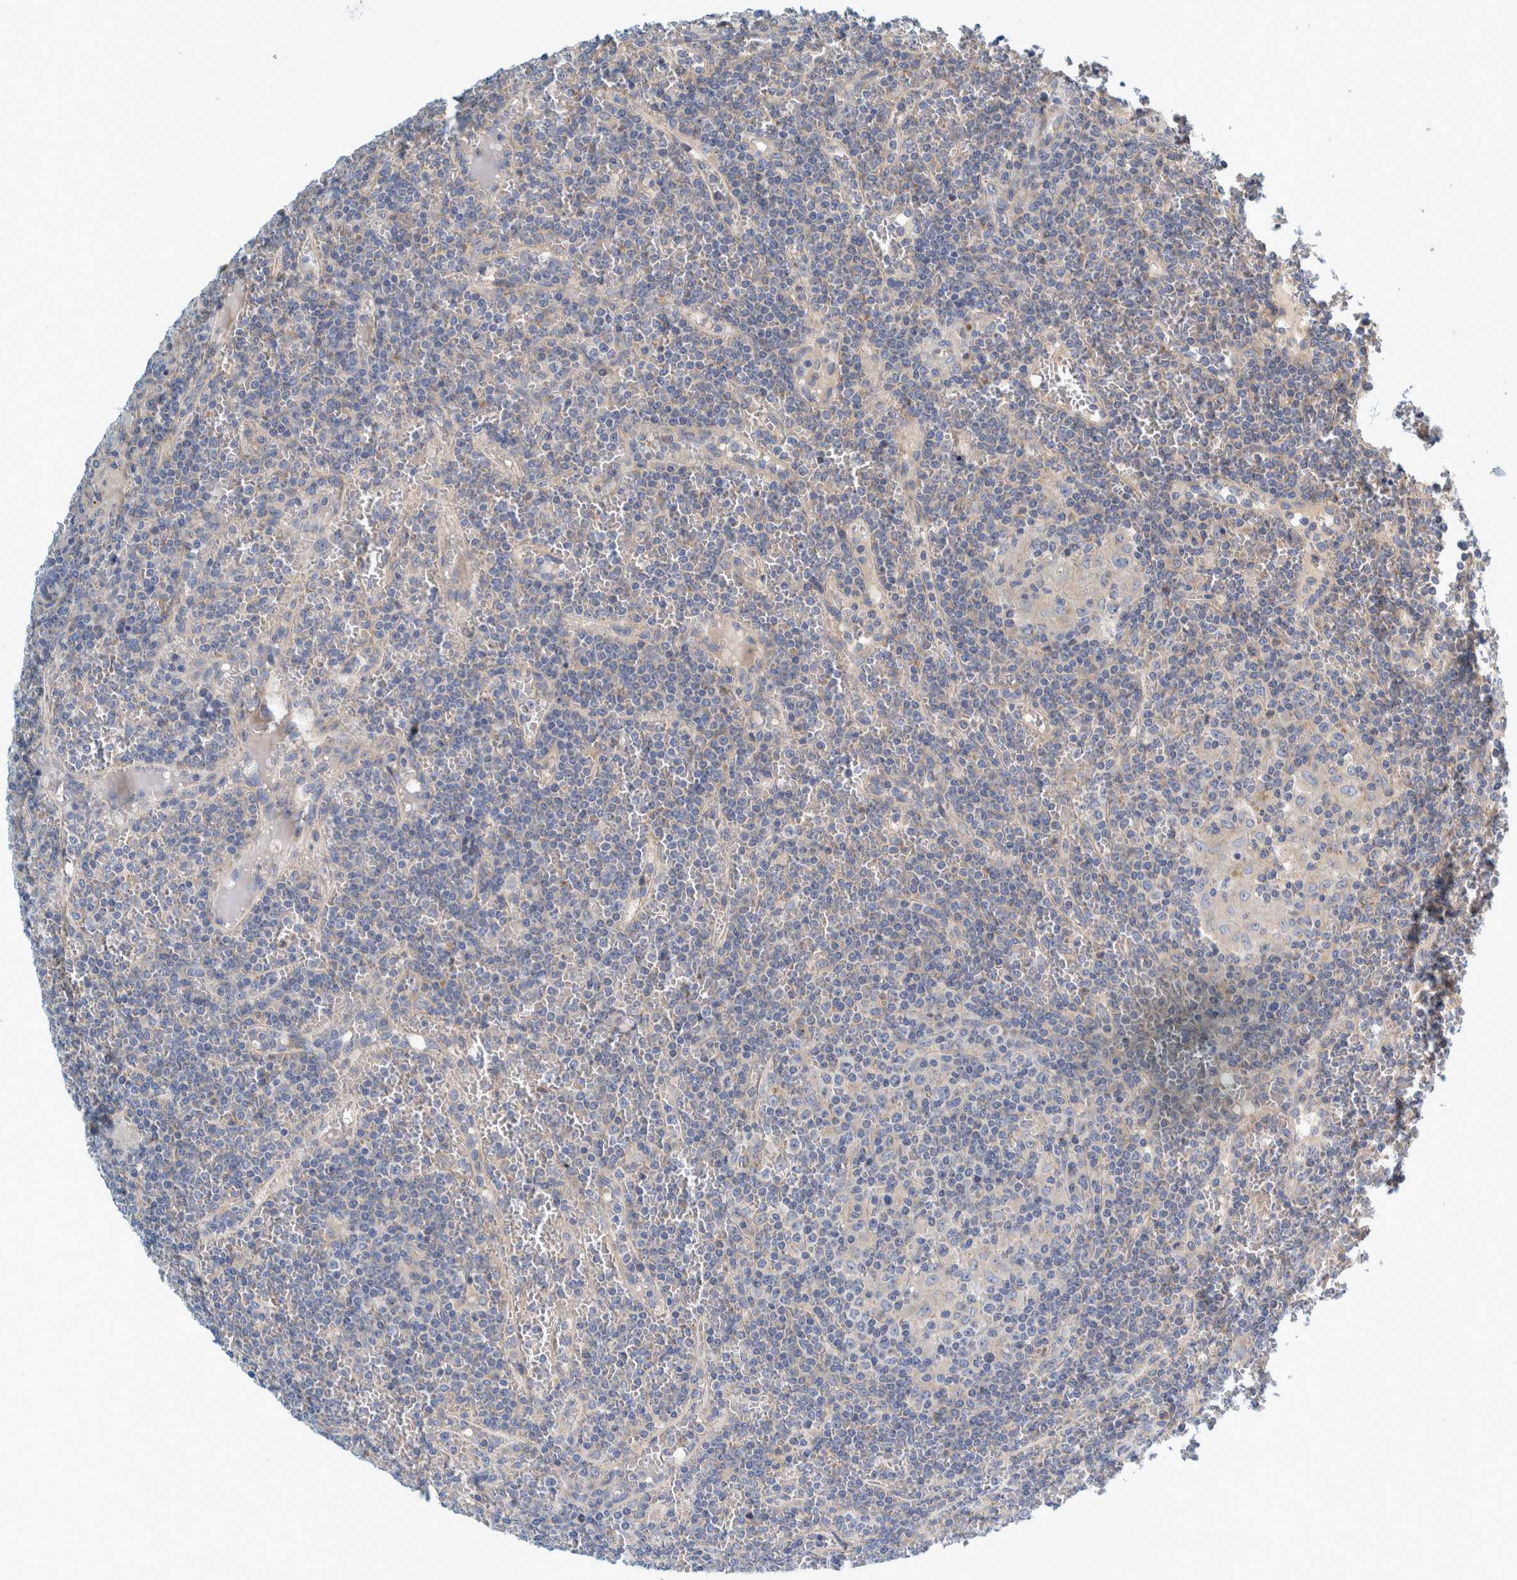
{"staining": {"intensity": "negative", "quantity": "none", "location": "none"}, "tissue": "lymphoma", "cell_type": "Tumor cells", "image_type": "cancer", "snomed": [{"axis": "morphology", "description": "Malignant lymphoma, non-Hodgkin's type, Low grade"}, {"axis": "topography", "description": "Spleen"}], "caption": "The photomicrograph displays no staining of tumor cells in malignant lymphoma, non-Hodgkin's type (low-grade). (DAB immunohistochemistry (IHC) with hematoxylin counter stain).", "gene": "ZNF324B", "patient": {"sex": "female", "age": 19}}